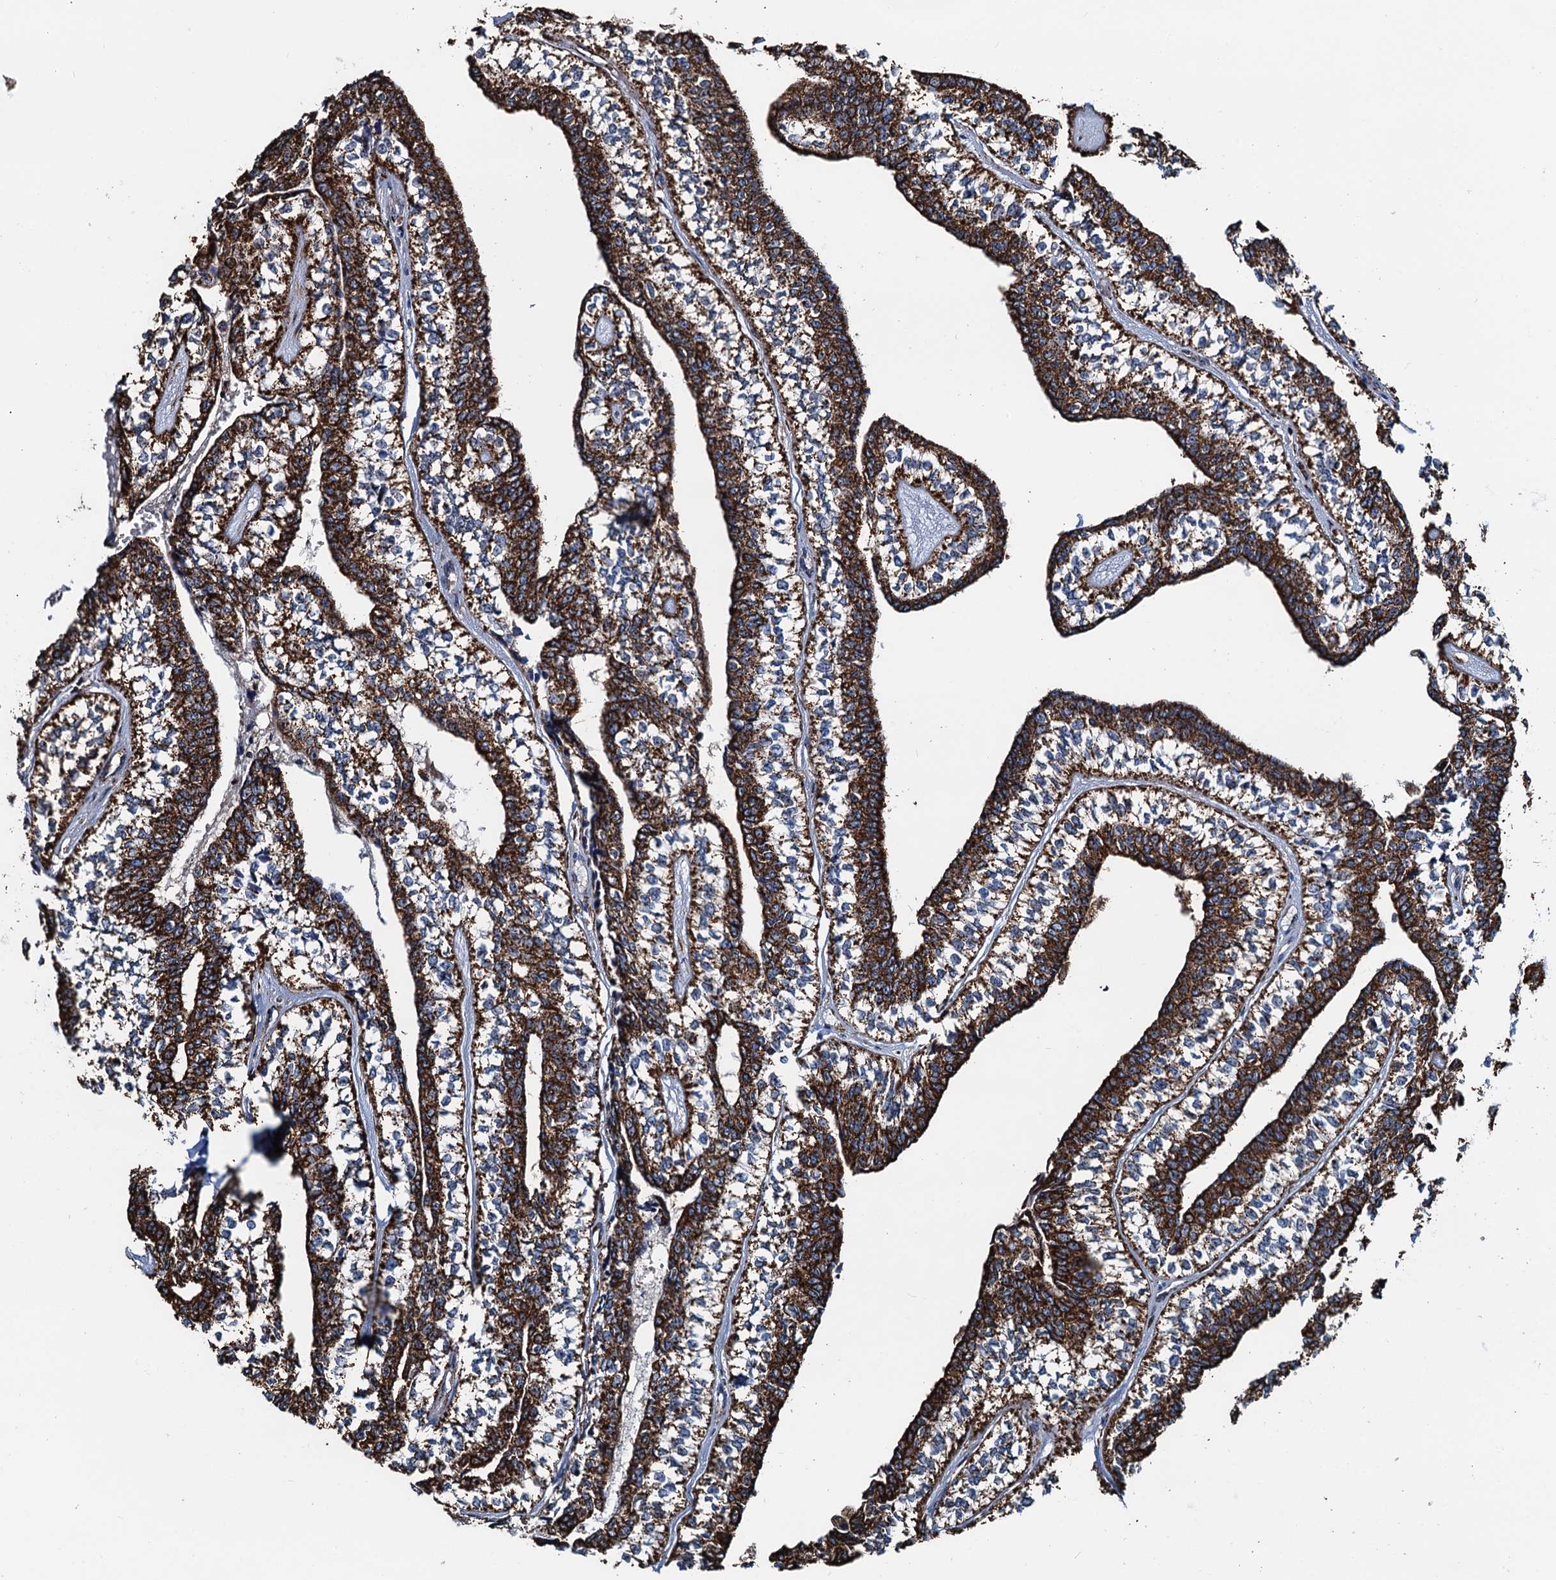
{"staining": {"intensity": "strong", "quantity": ">75%", "location": "cytoplasmic/membranous"}, "tissue": "head and neck cancer", "cell_type": "Tumor cells", "image_type": "cancer", "snomed": [{"axis": "morphology", "description": "Adenocarcinoma, NOS"}, {"axis": "topography", "description": "Head-Neck"}], "caption": "Tumor cells reveal strong cytoplasmic/membranous positivity in approximately >75% of cells in adenocarcinoma (head and neck).", "gene": "AAGAB", "patient": {"sex": "female", "age": 73}}